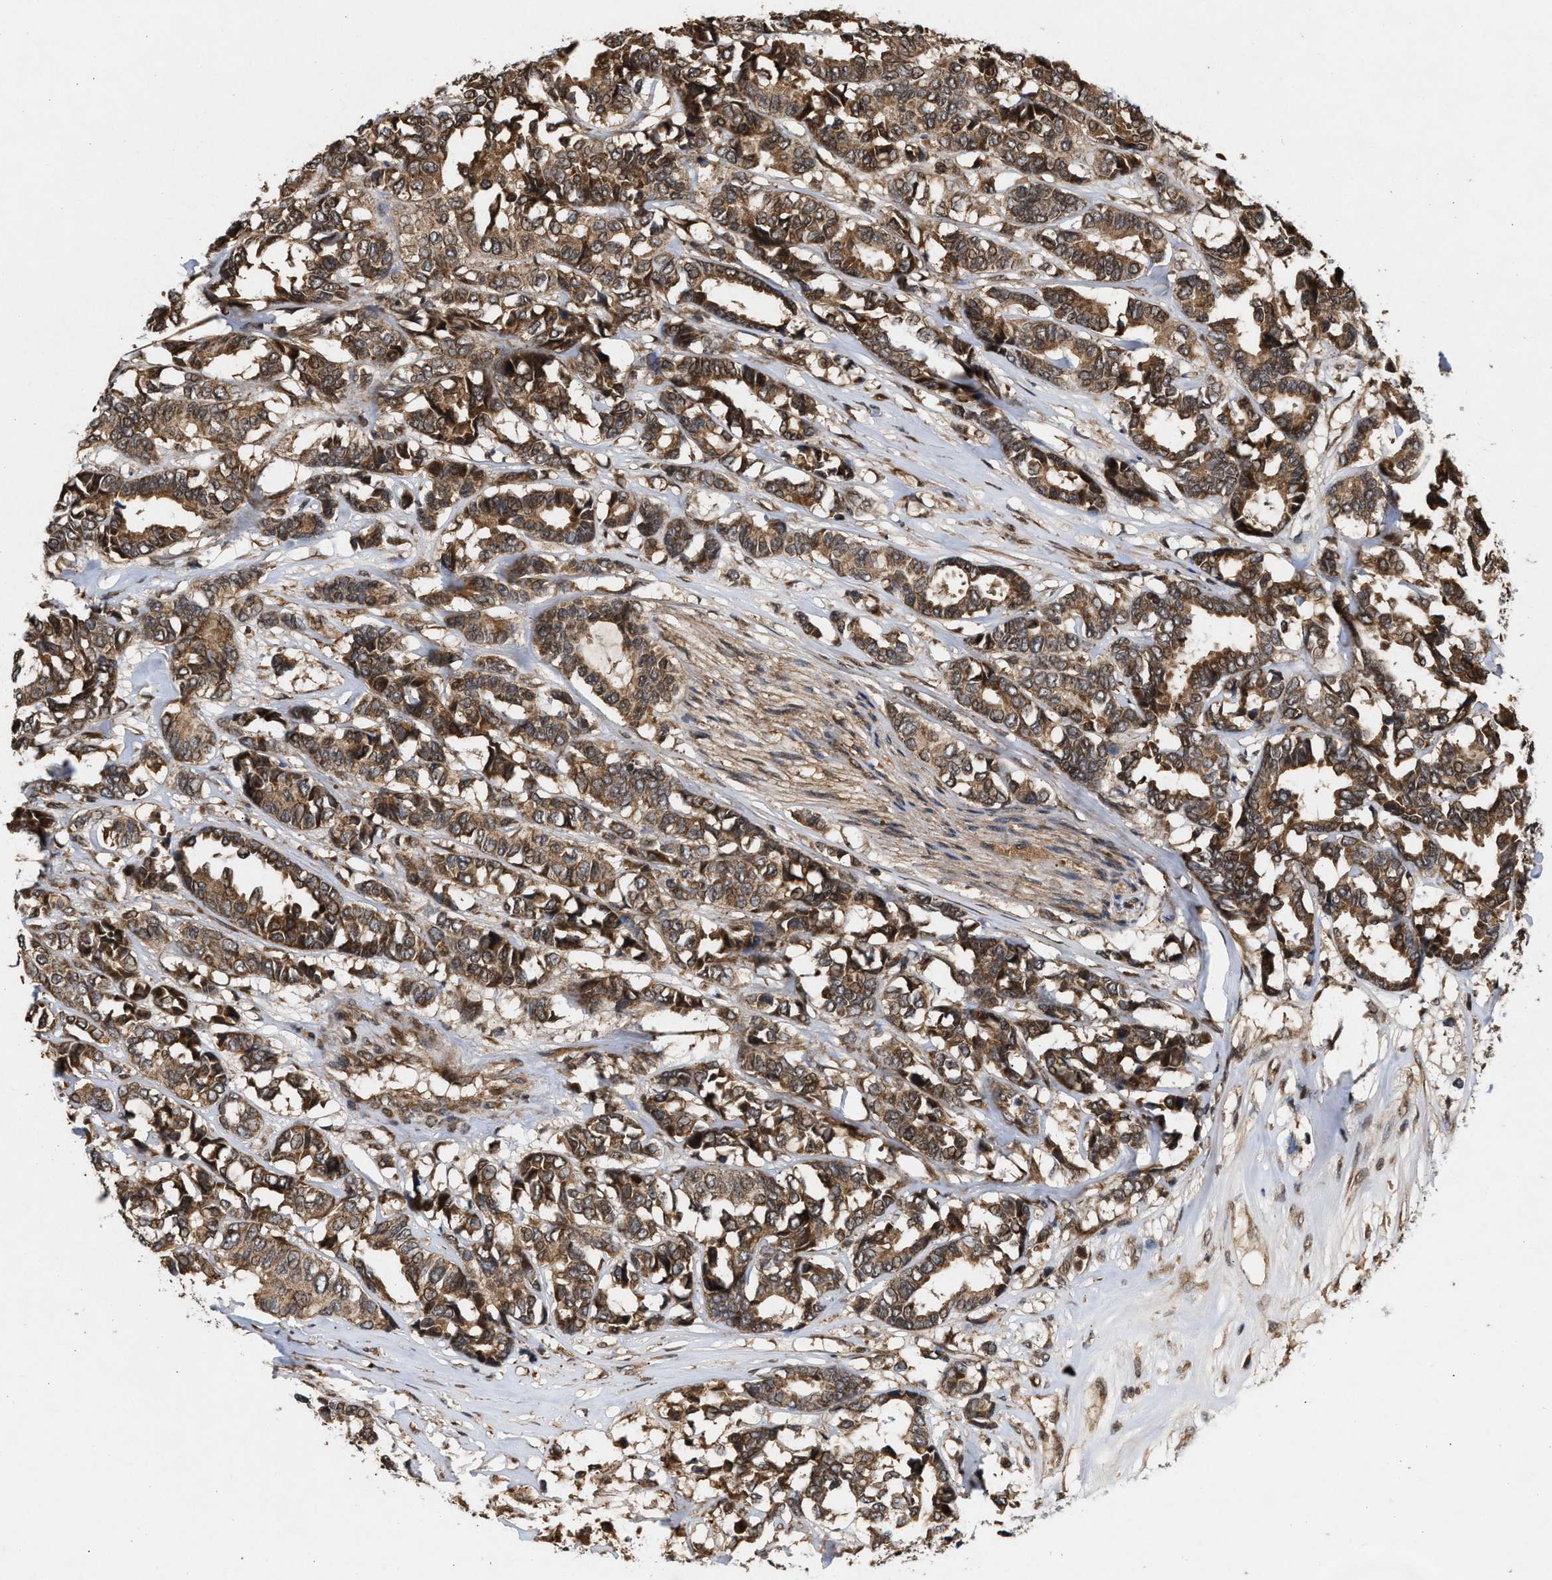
{"staining": {"intensity": "moderate", "quantity": ">75%", "location": "cytoplasmic/membranous"}, "tissue": "breast cancer", "cell_type": "Tumor cells", "image_type": "cancer", "snomed": [{"axis": "morphology", "description": "Duct carcinoma"}, {"axis": "topography", "description": "Breast"}], "caption": "Immunohistochemical staining of breast cancer displays medium levels of moderate cytoplasmic/membranous positivity in about >75% of tumor cells. The staining is performed using DAB (3,3'-diaminobenzidine) brown chromogen to label protein expression. The nuclei are counter-stained blue using hematoxylin.", "gene": "CFLAR", "patient": {"sex": "female", "age": 87}}